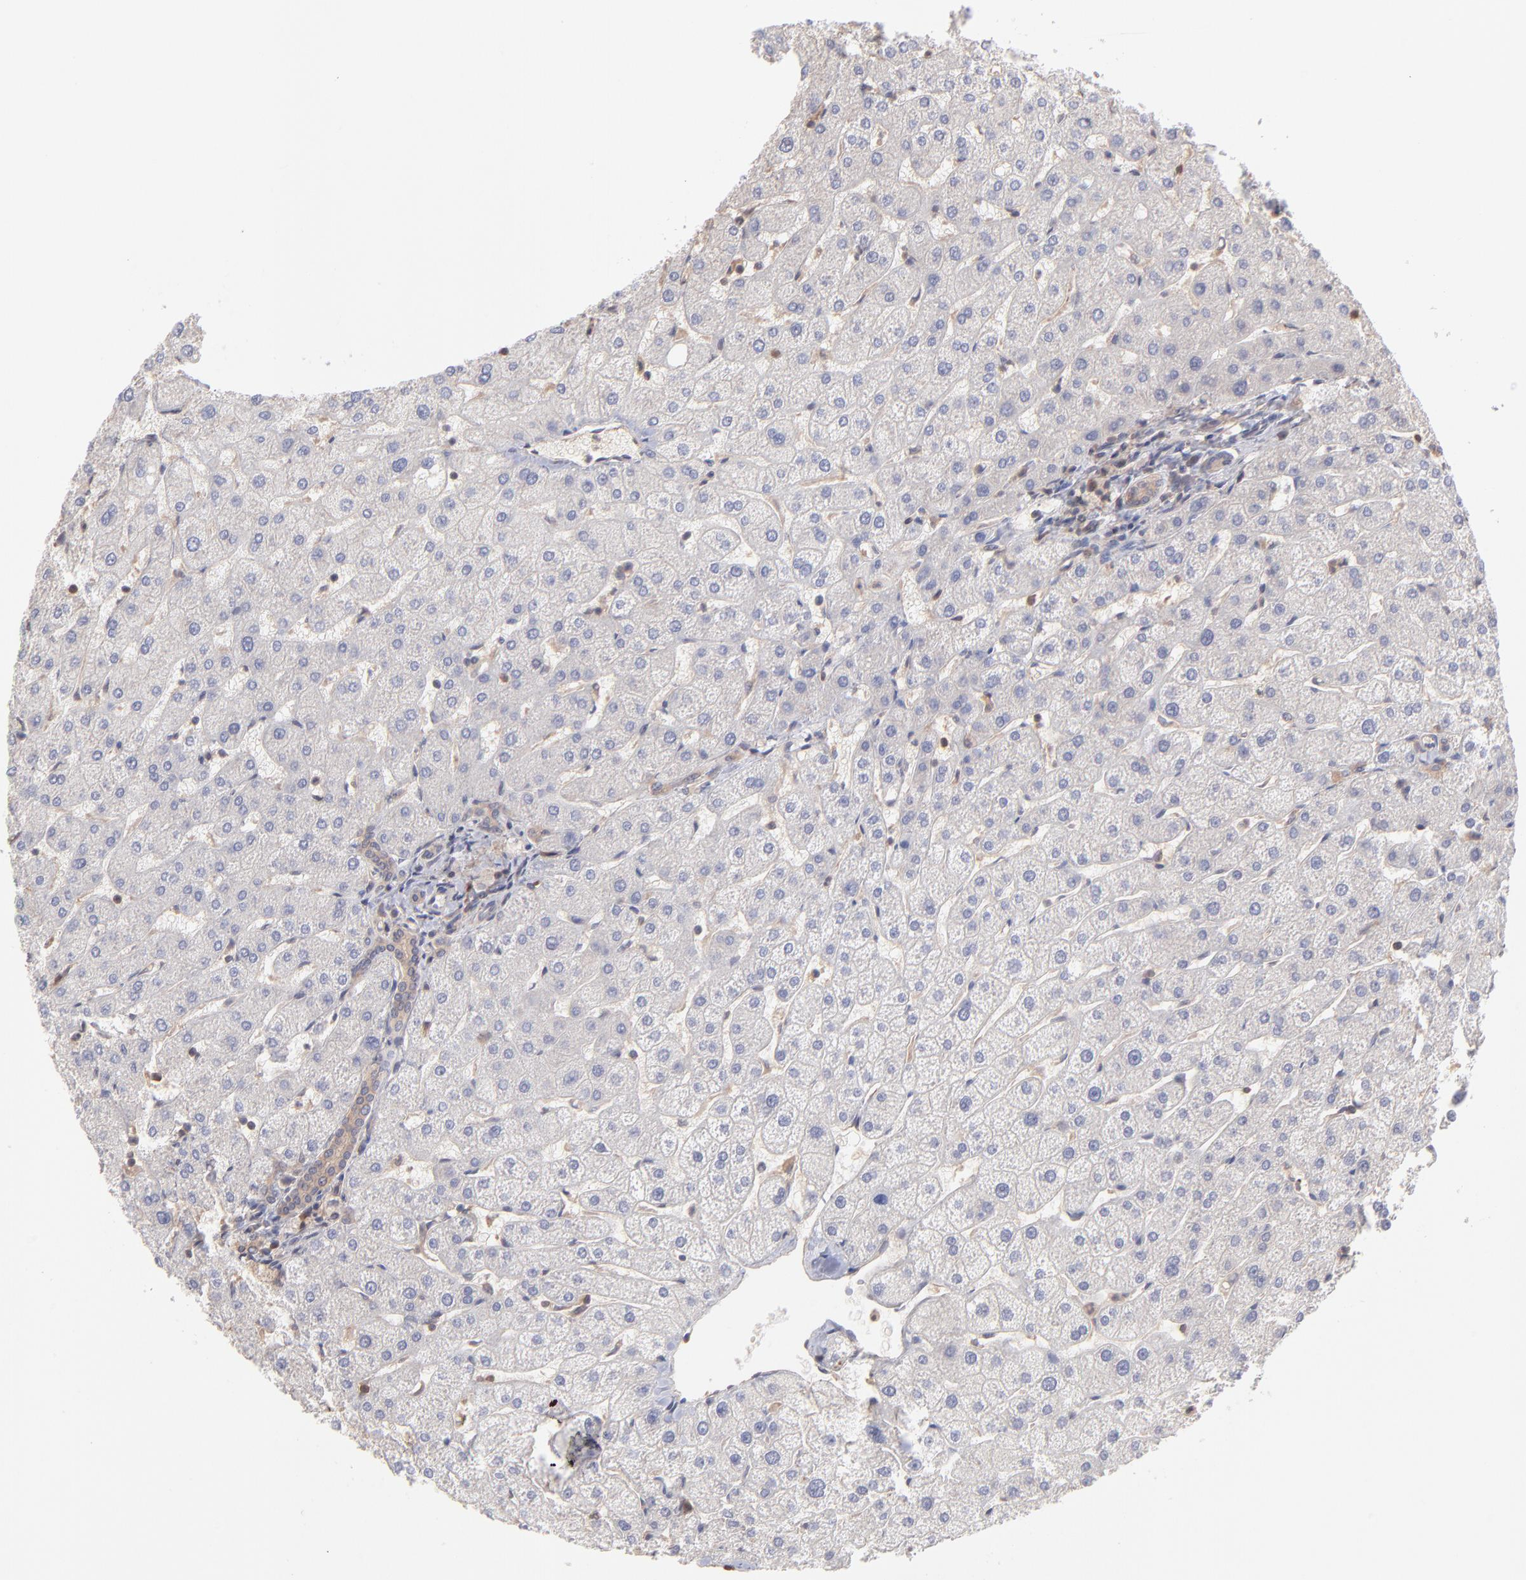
{"staining": {"intensity": "moderate", "quantity": "25%-75%", "location": "cytoplasmic/membranous"}, "tissue": "liver", "cell_type": "Cholangiocytes", "image_type": "normal", "snomed": [{"axis": "morphology", "description": "Normal tissue, NOS"}, {"axis": "topography", "description": "Liver"}], "caption": "A histopathology image of liver stained for a protein demonstrates moderate cytoplasmic/membranous brown staining in cholangiocytes.", "gene": "MAP2K2", "patient": {"sex": "male", "age": 67}}